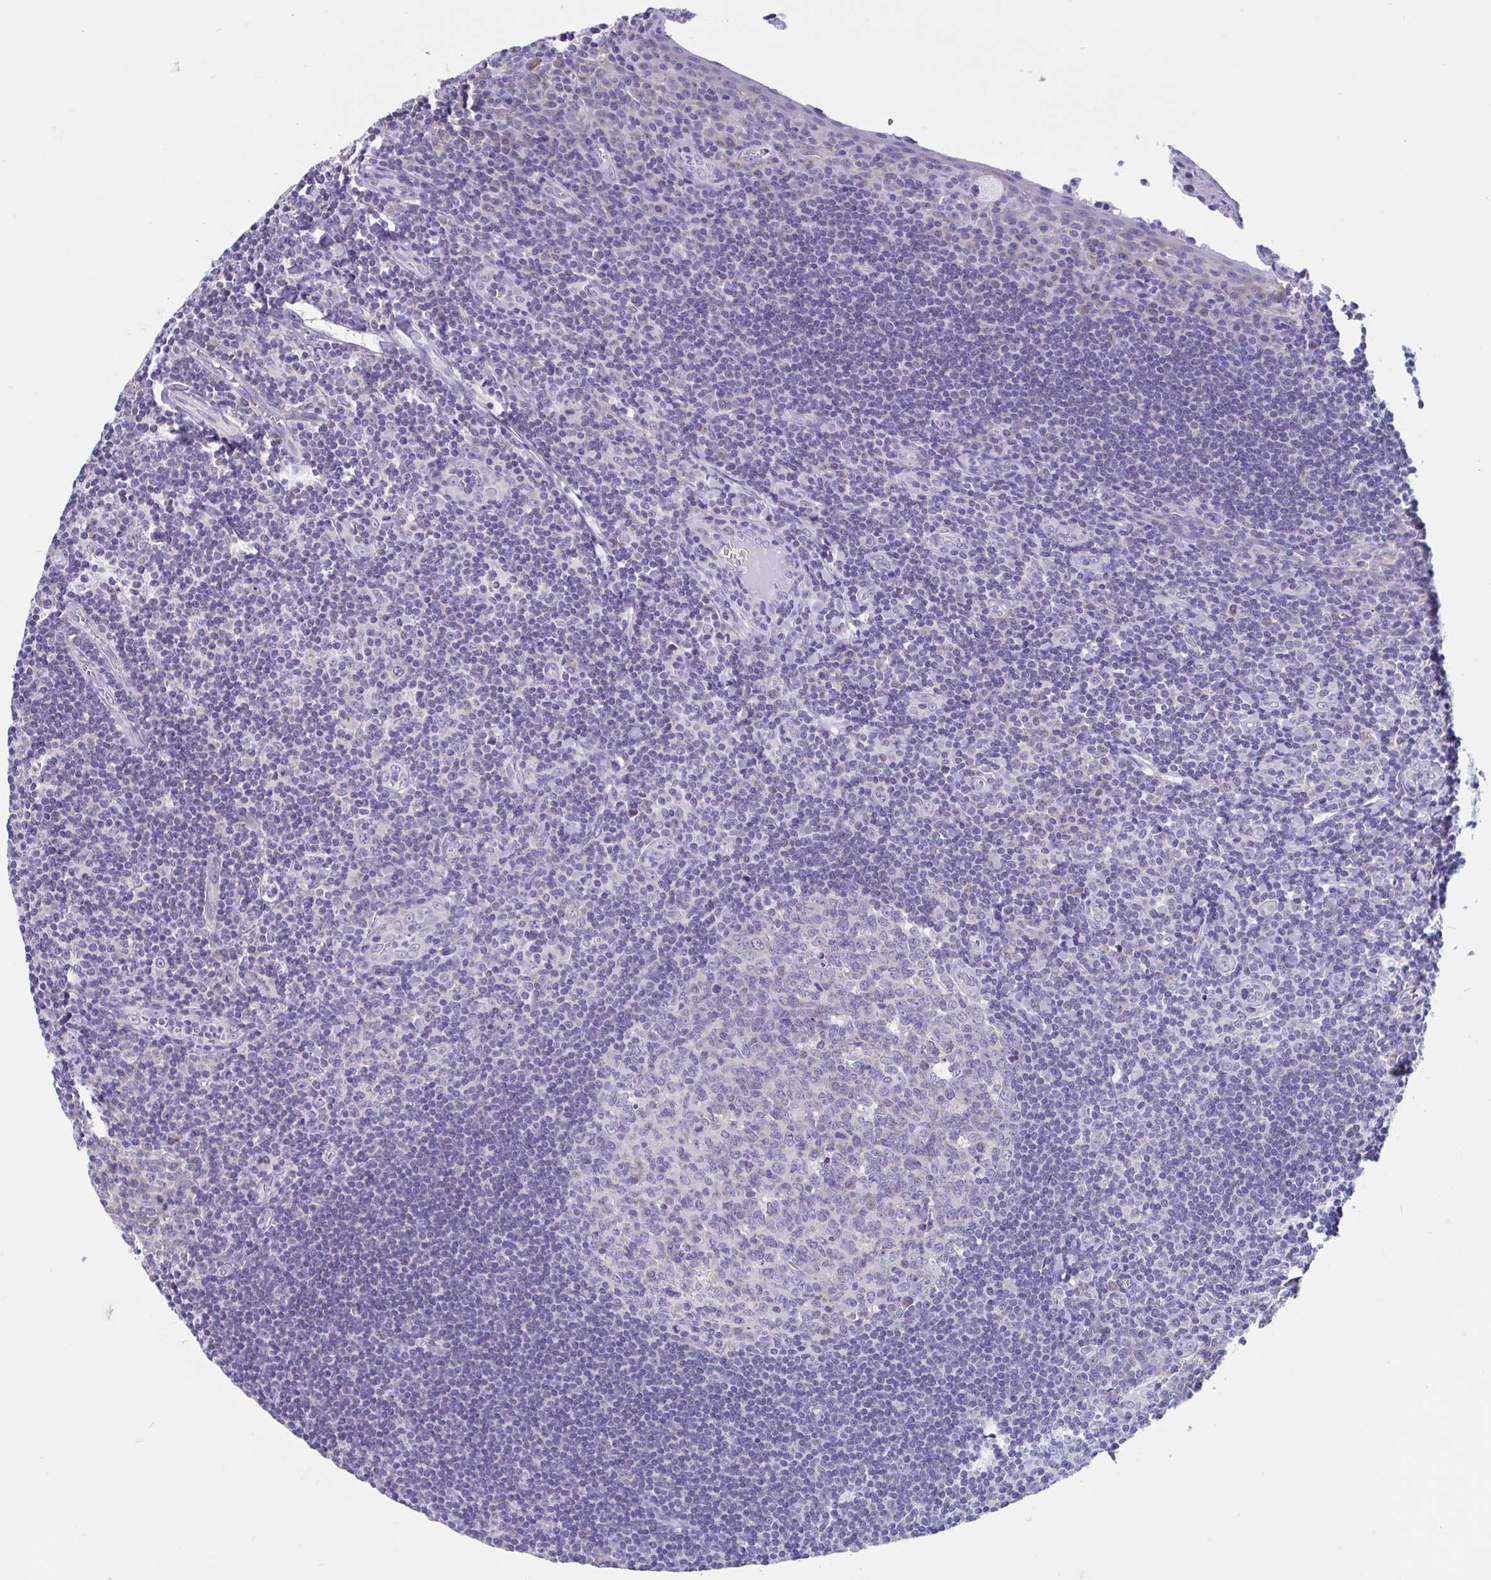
{"staining": {"intensity": "weak", "quantity": "<25%", "location": "cytoplasmic/membranous"}, "tissue": "tonsil", "cell_type": "Germinal center cells", "image_type": "normal", "snomed": [{"axis": "morphology", "description": "Normal tissue, NOS"}, {"axis": "topography", "description": "Tonsil"}], "caption": "Immunohistochemistry histopathology image of benign human tonsil stained for a protein (brown), which exhibits no staining in germinal center cells. (Stains: DAB (3,3'-diaminobenzidine) immunohistochemistry with hematoxylin counter stain, Microscopy: brightfield microscopy at high magnification).", "gene": "OR13A1", "patient": {"sex": "male", "age": 27}}